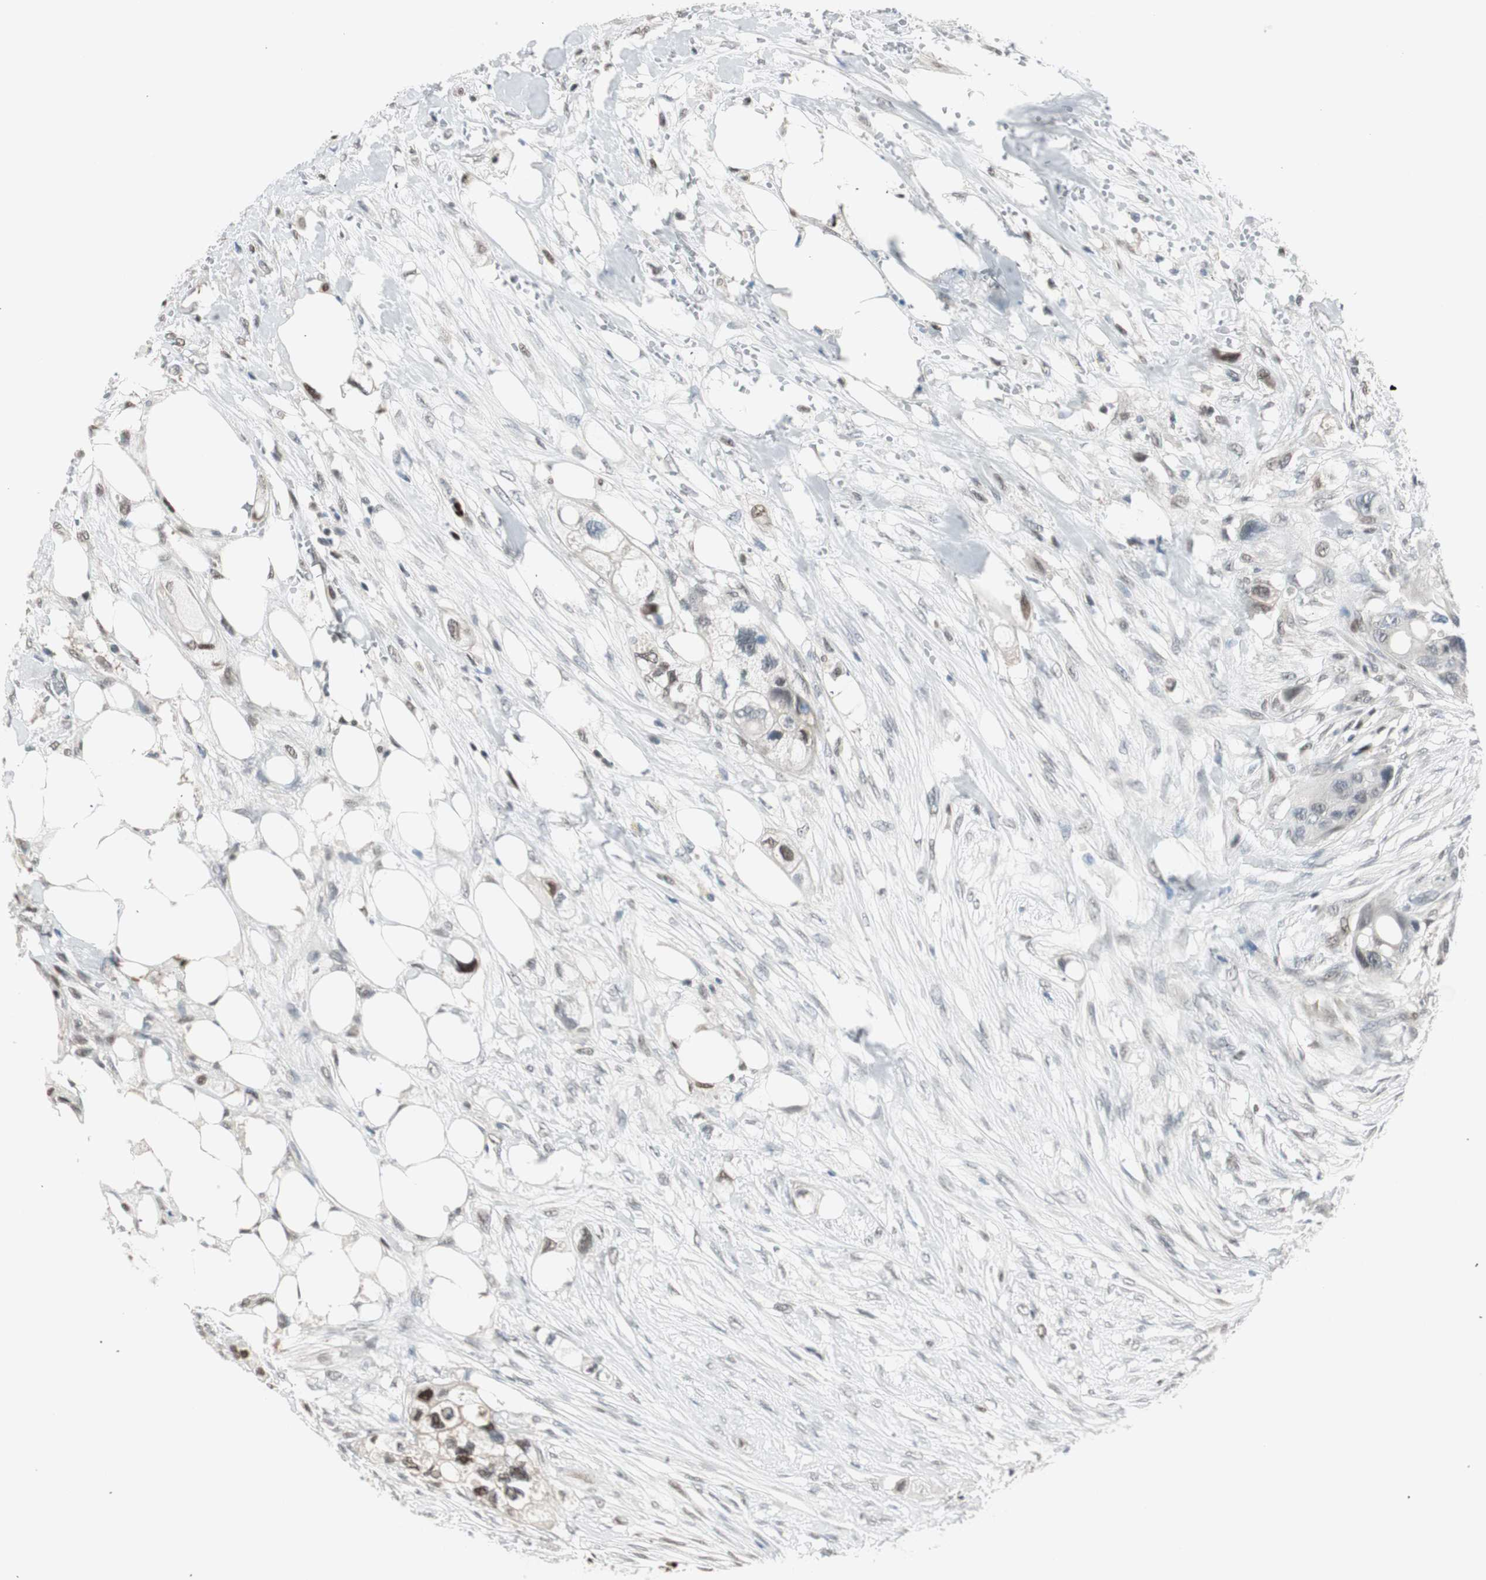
{"staining": {"intensity": "strong", "quantity": "<25%", "location": "nuclear"}, "tissue": "colorectal cancer", "cell_type": "Tumor cells", "image_type": "cancer", "snomed": [{"axis": "morphology", "description": "Adenocarcinoma, NOS"}, {"axis": "topography", "description": "Colon"}], "caption": "Colorectal adenocarcinoma tissue shows strong nuclear expression in approximately <25% of tumor cells", "gene": "LONP2", "patient": {"sex": "female", "age": 57}}